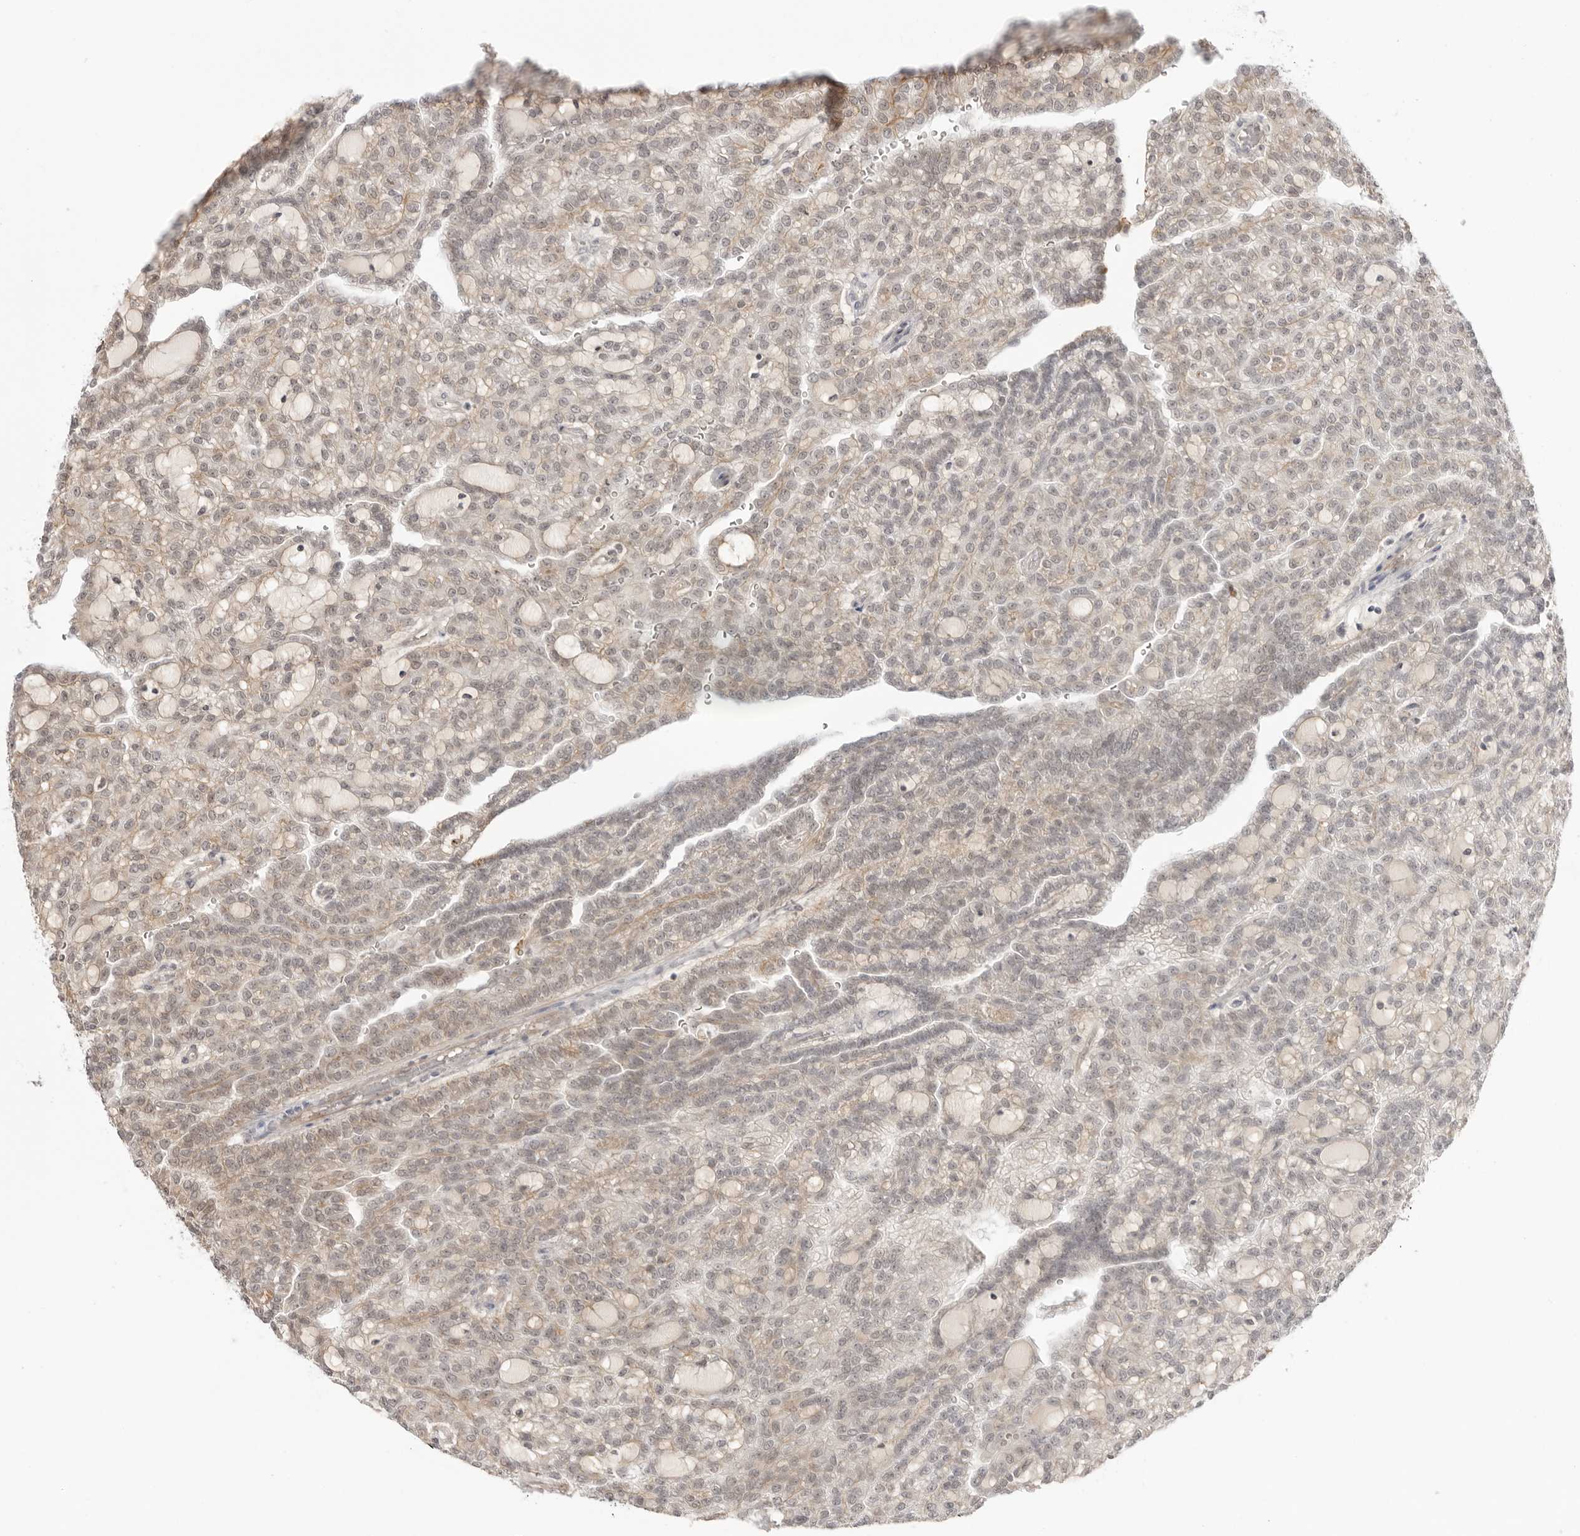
{"staining": {"intensity": "weak", "quantity": "25%-75%", "location": "cytoplasmic/membranous"}, "tissue": "renal cancer", "cell_type": "Tumor cells", "image_type": "cancer", "snomed": [{"axis": "morphology", "description": "Adenocarcinoma, NOS"}, {"axis": "topography", "description": "Kidney"}], "caption": "Weak cytoplasmic/membranous staining for a protein is appreciated in approximately 25%-75% of tumor cells of renal adenocarcinoma using IHC.", "gene": "TRAPPC3", "patient": {"sex": "male", "age": 63}}